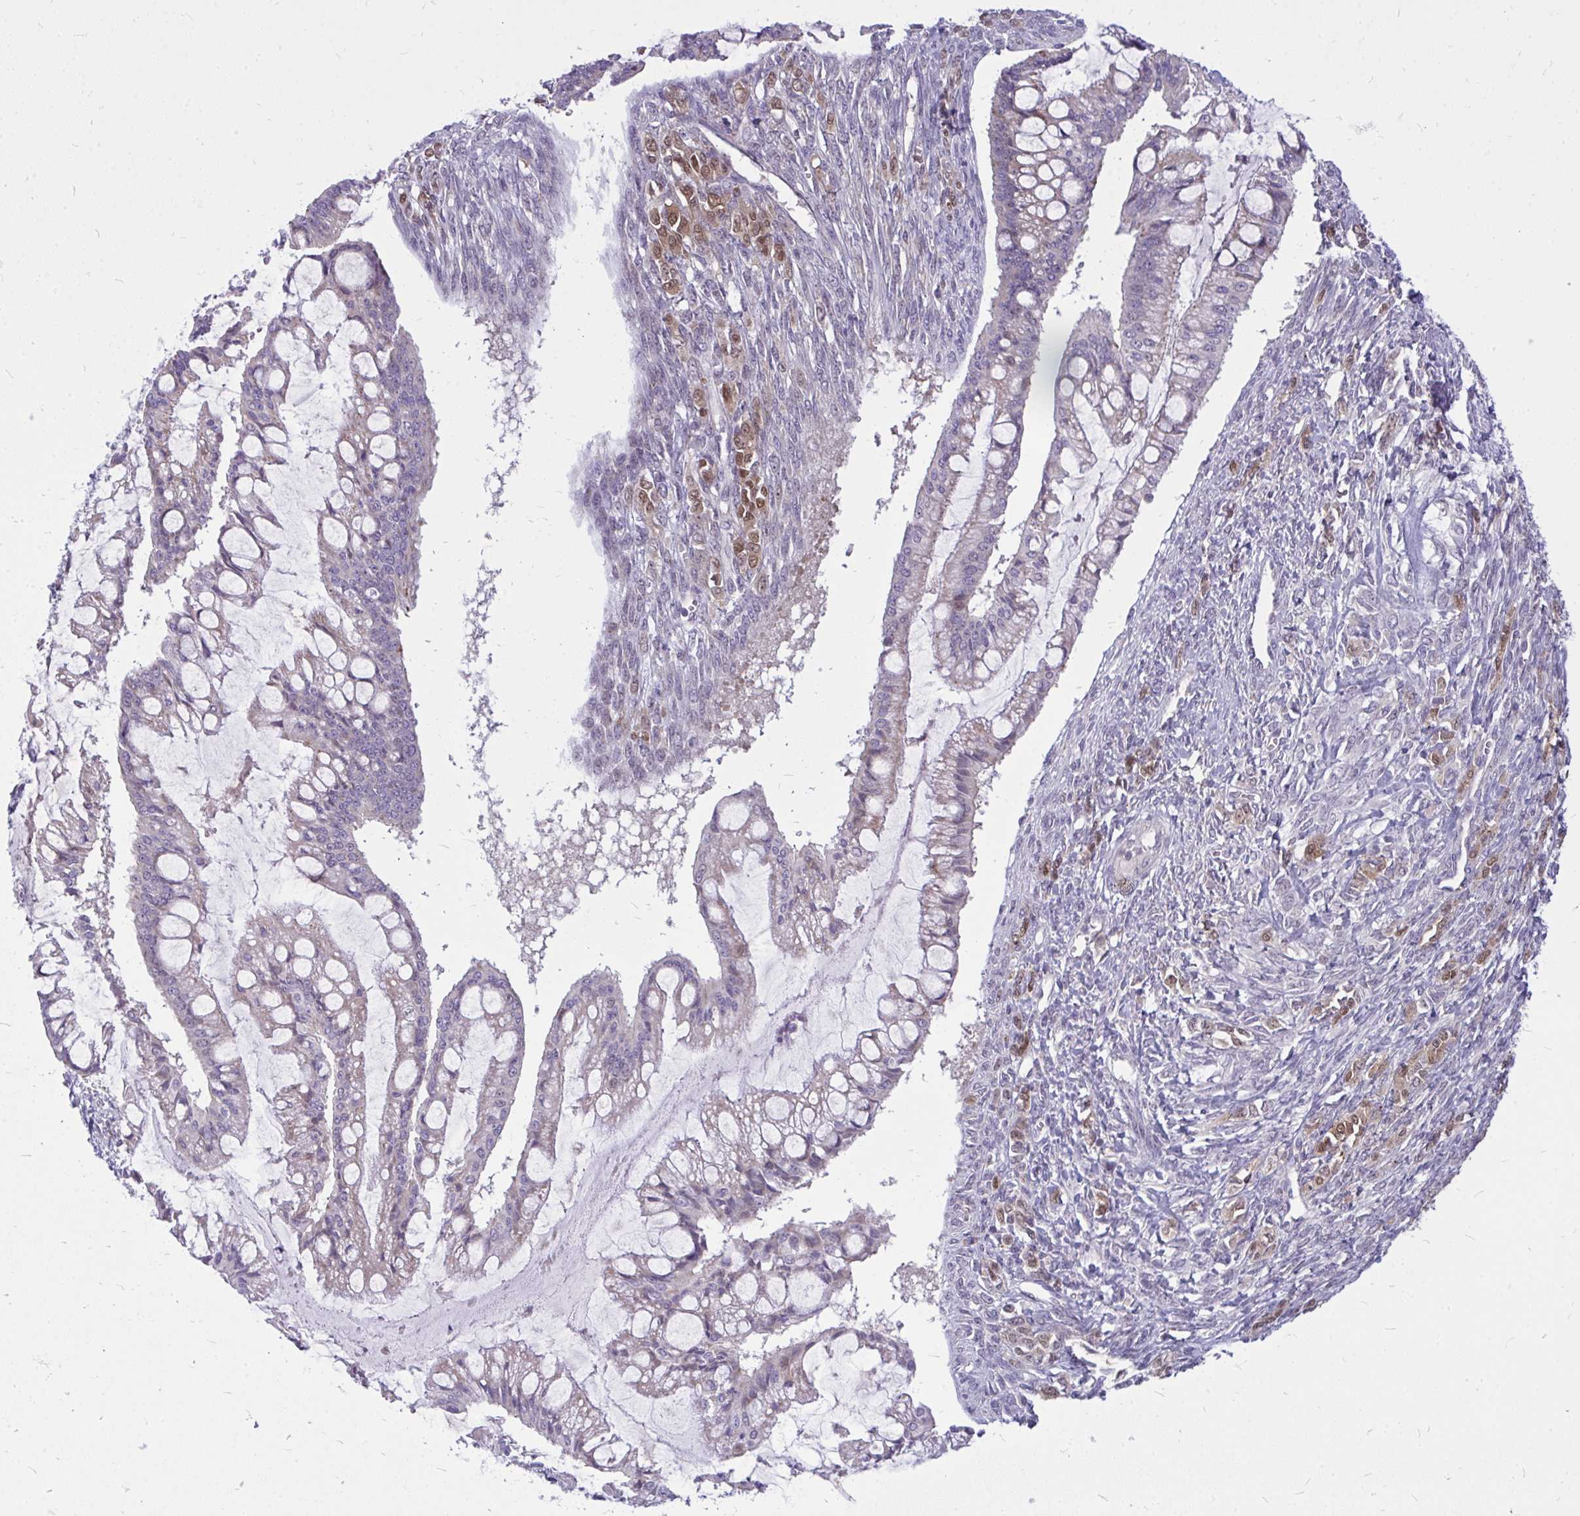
{"staining": {"intensity": "moderate", "quantity": "<25%", "location": "nuclear"}, "tissue": "ovarian cancer", "cell_type": "Tumor cells", "image_type": "cancer", "snomed": [{"axis": "morphology", "description": "Cystadenocarcinoma, mucinous, NOS"}, {"axis": "topography", "description": "Ovary"}], "caption": "Brown immunohistochemical staining in human mucinous cystadenocarcinoma (ovarian) demonstrates moderate nuclear positivity in about <25% of tumor cells.", "gene": "ZSCAN25", "patient": {"sex": "female", "age": 73}}